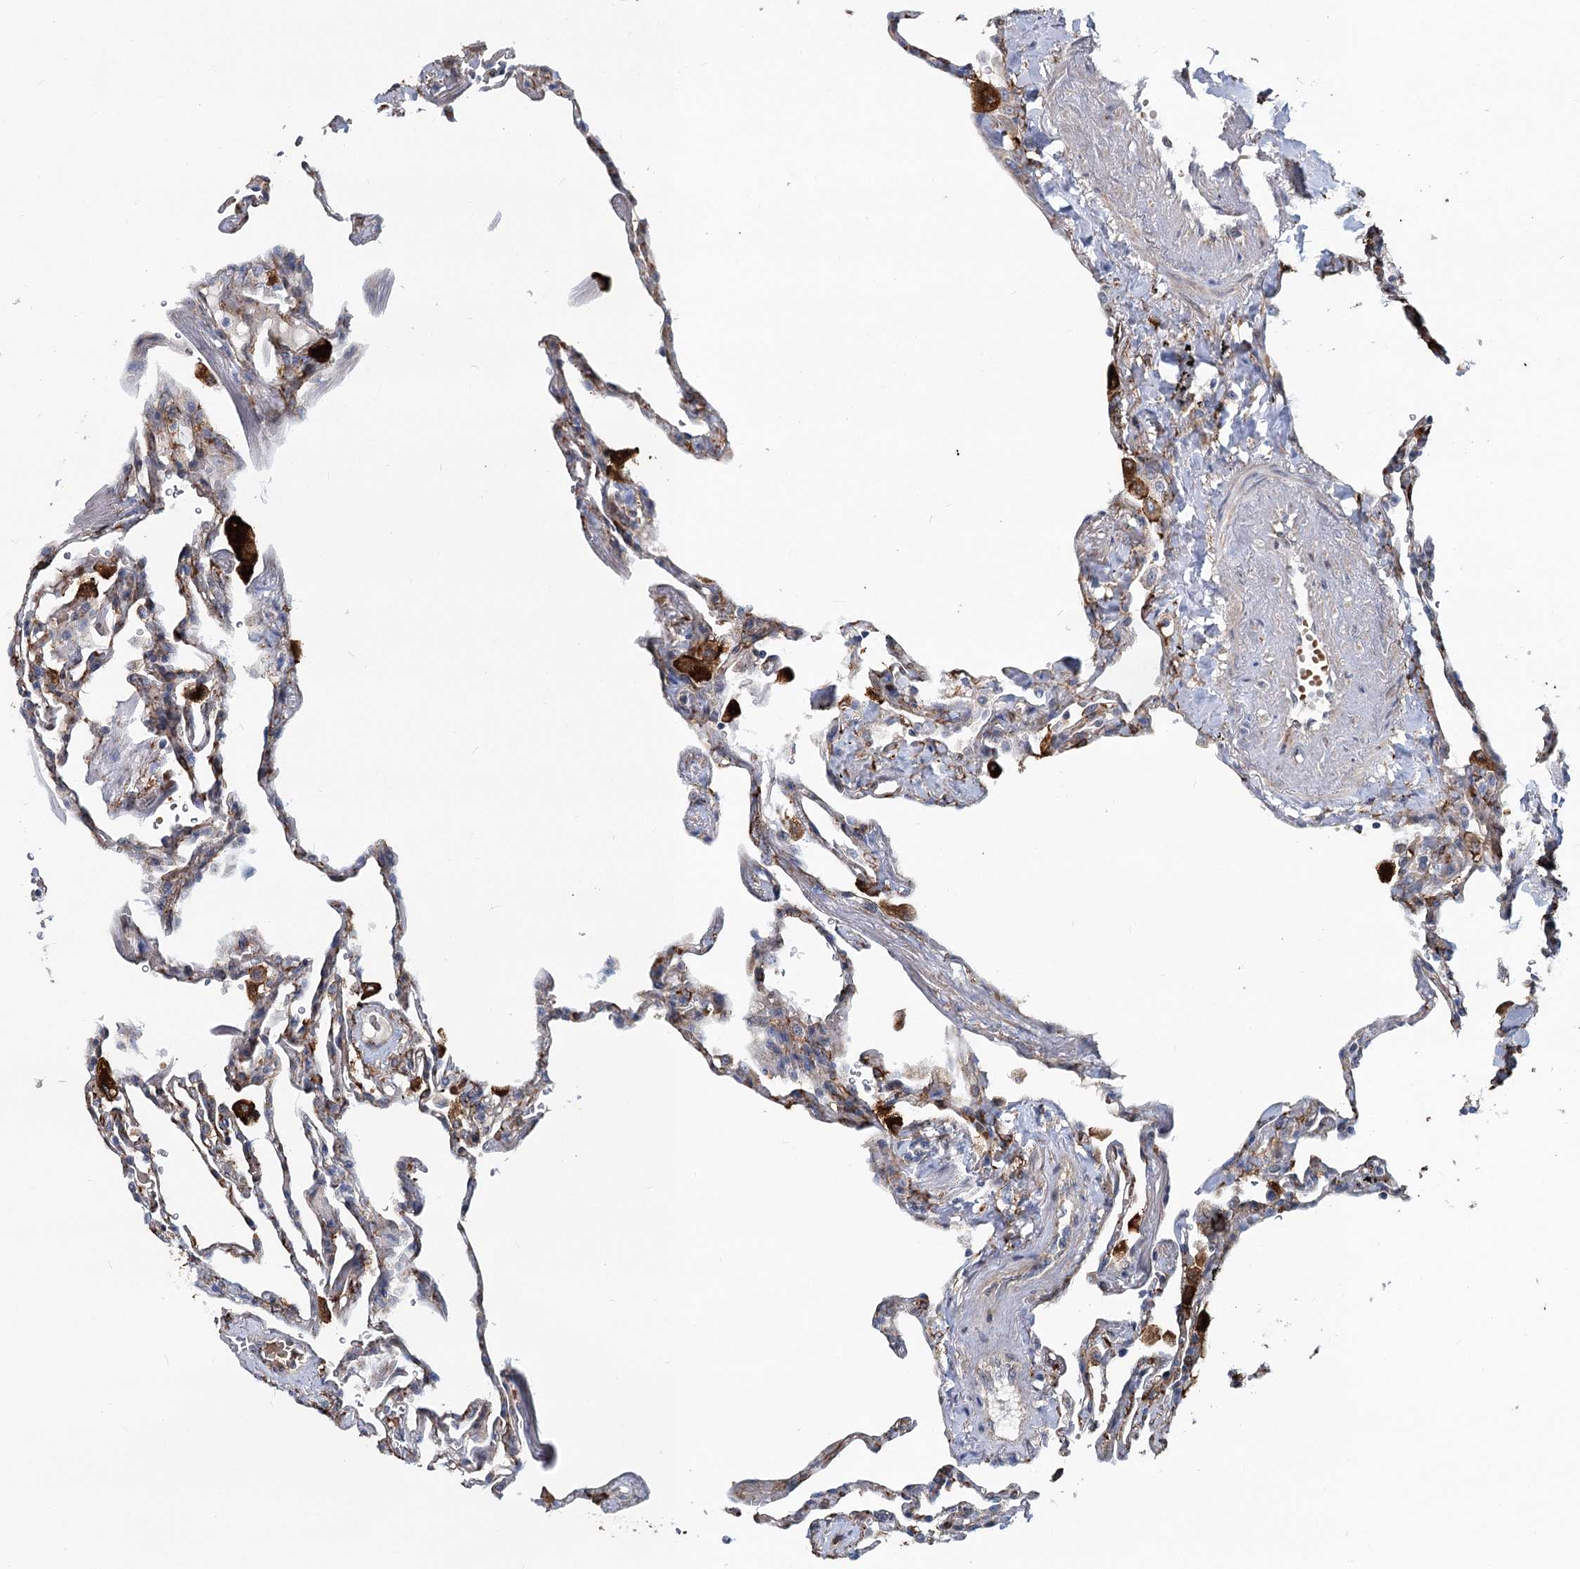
{"staining": {"intensity": "weak", "quantity": "<25%", "location": "cytoplasmic/membranous"}, "tissue": "lung", "cell_type": "Alveolar cells", "image_type": "normal", "snomed": [{"axis": "morphology", "description": "Normal tissue, NOS"}, {"axis": "topography", "description": "Lung"}], "caption": "The histopathology image exhibits no staining of alveolar cells in unremarkable lung. (IHC, brightfield microscopy, high magnification).", "gene": "CIB4", "patient": {"sex": "male", "age": 59}}